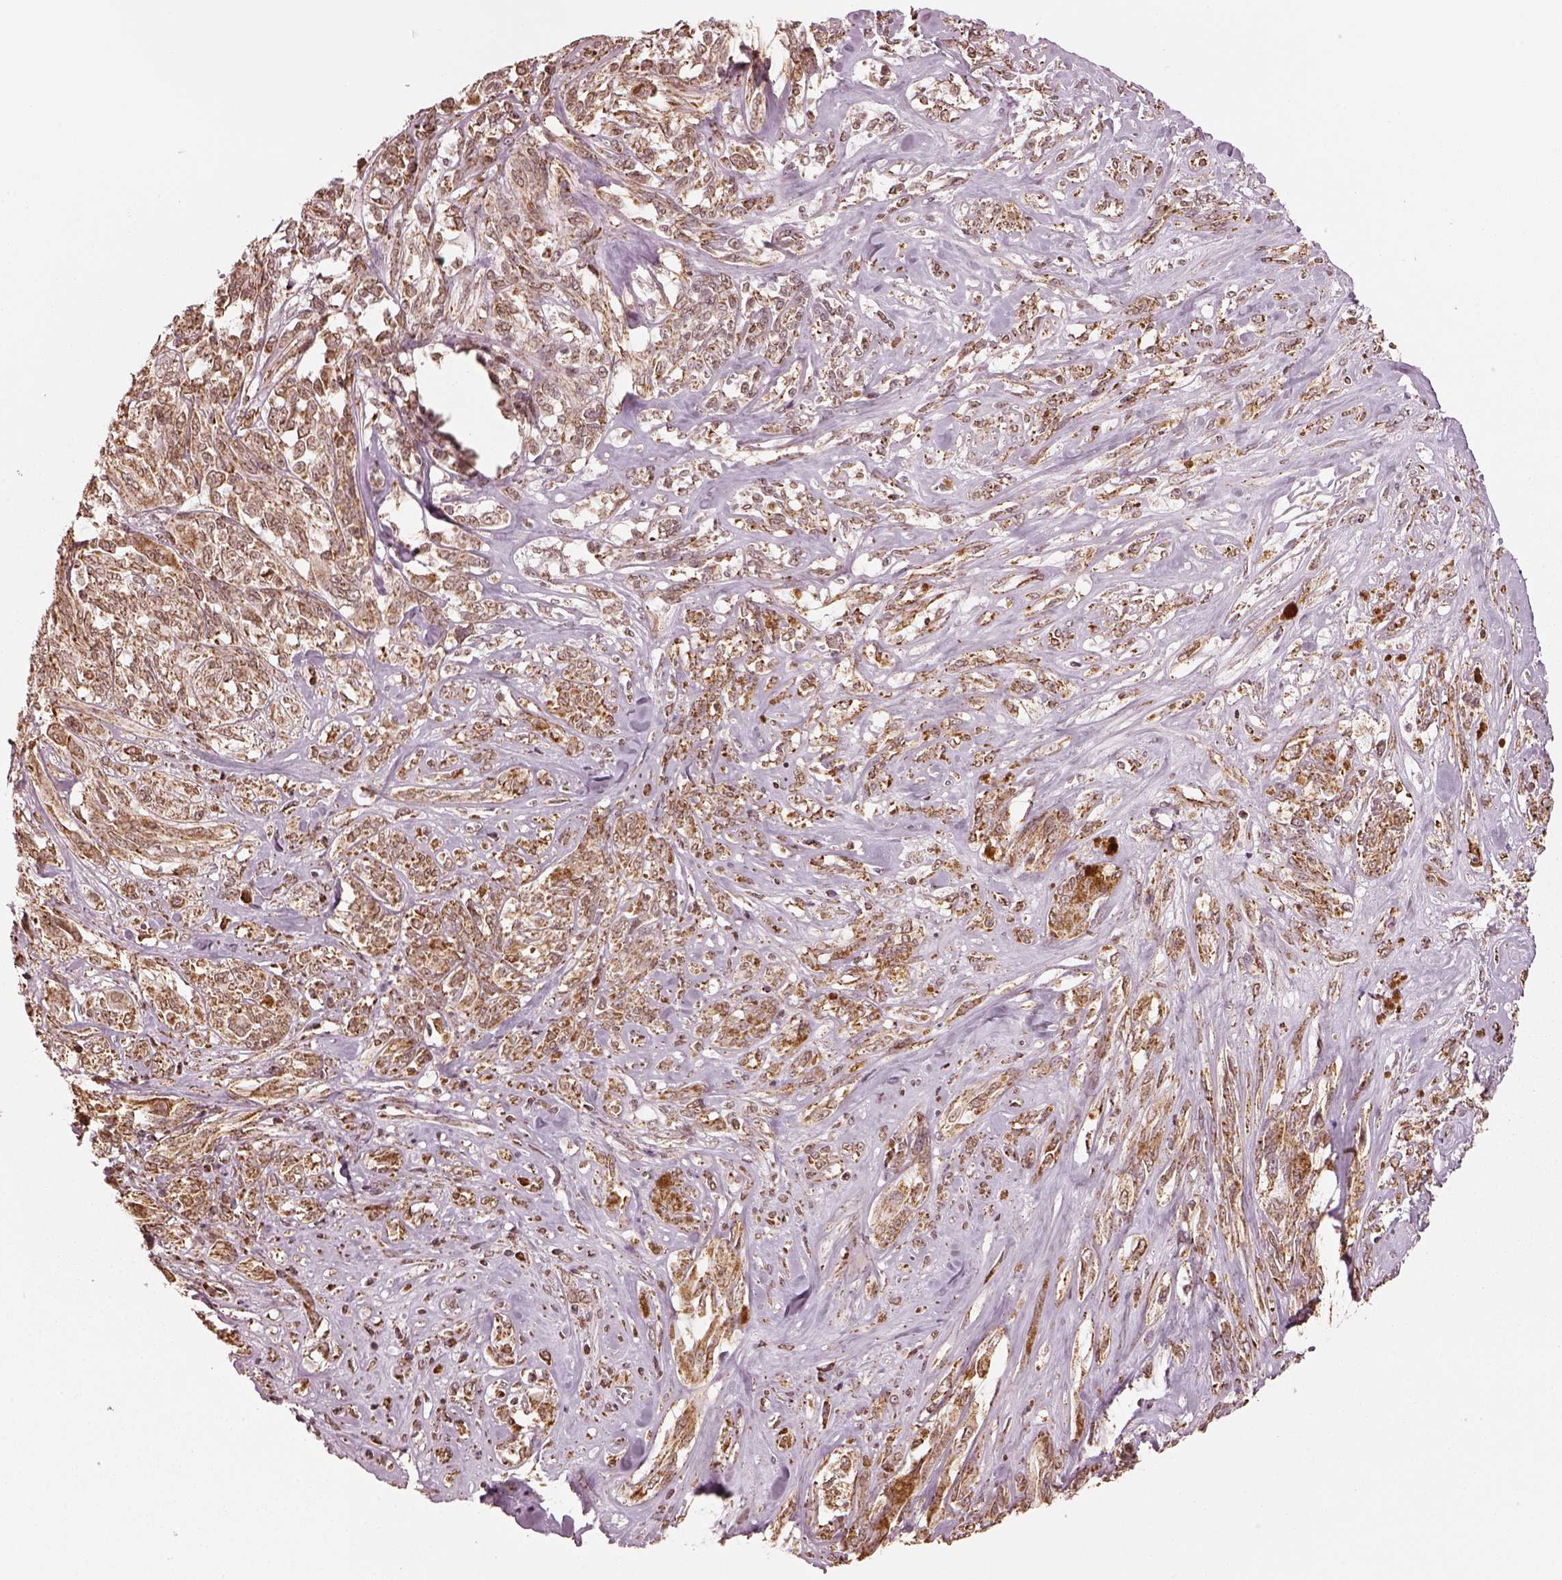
{"staining": {"intensity": "moderate", "quantity": ">75%", "location": "cytoplasmic/membranous"}, "tissue": "melanoma", "cell_type": "Tumor cells", "image_type": "cancer", "snomed": [{"axis": "morphology", "description": "Malignant melanoma, NOS"}, {"axis": "topography", "description": "Skin"}], "caption": "IHC staining of melanoma, which exhibits medium levels of moderate cytoplasmic/membranous expression in approximately >75% of tumor cells indicating moderate cytoplasmic/membranous protein staining. The staining was performed using DAB (3,3'-diaminobenzidine) (brown) for protein detection and nuclei were counterstained in hematoxylin (blue).", "gene": "ACOT2", "patient": {"sex": "female", "age": 91}}